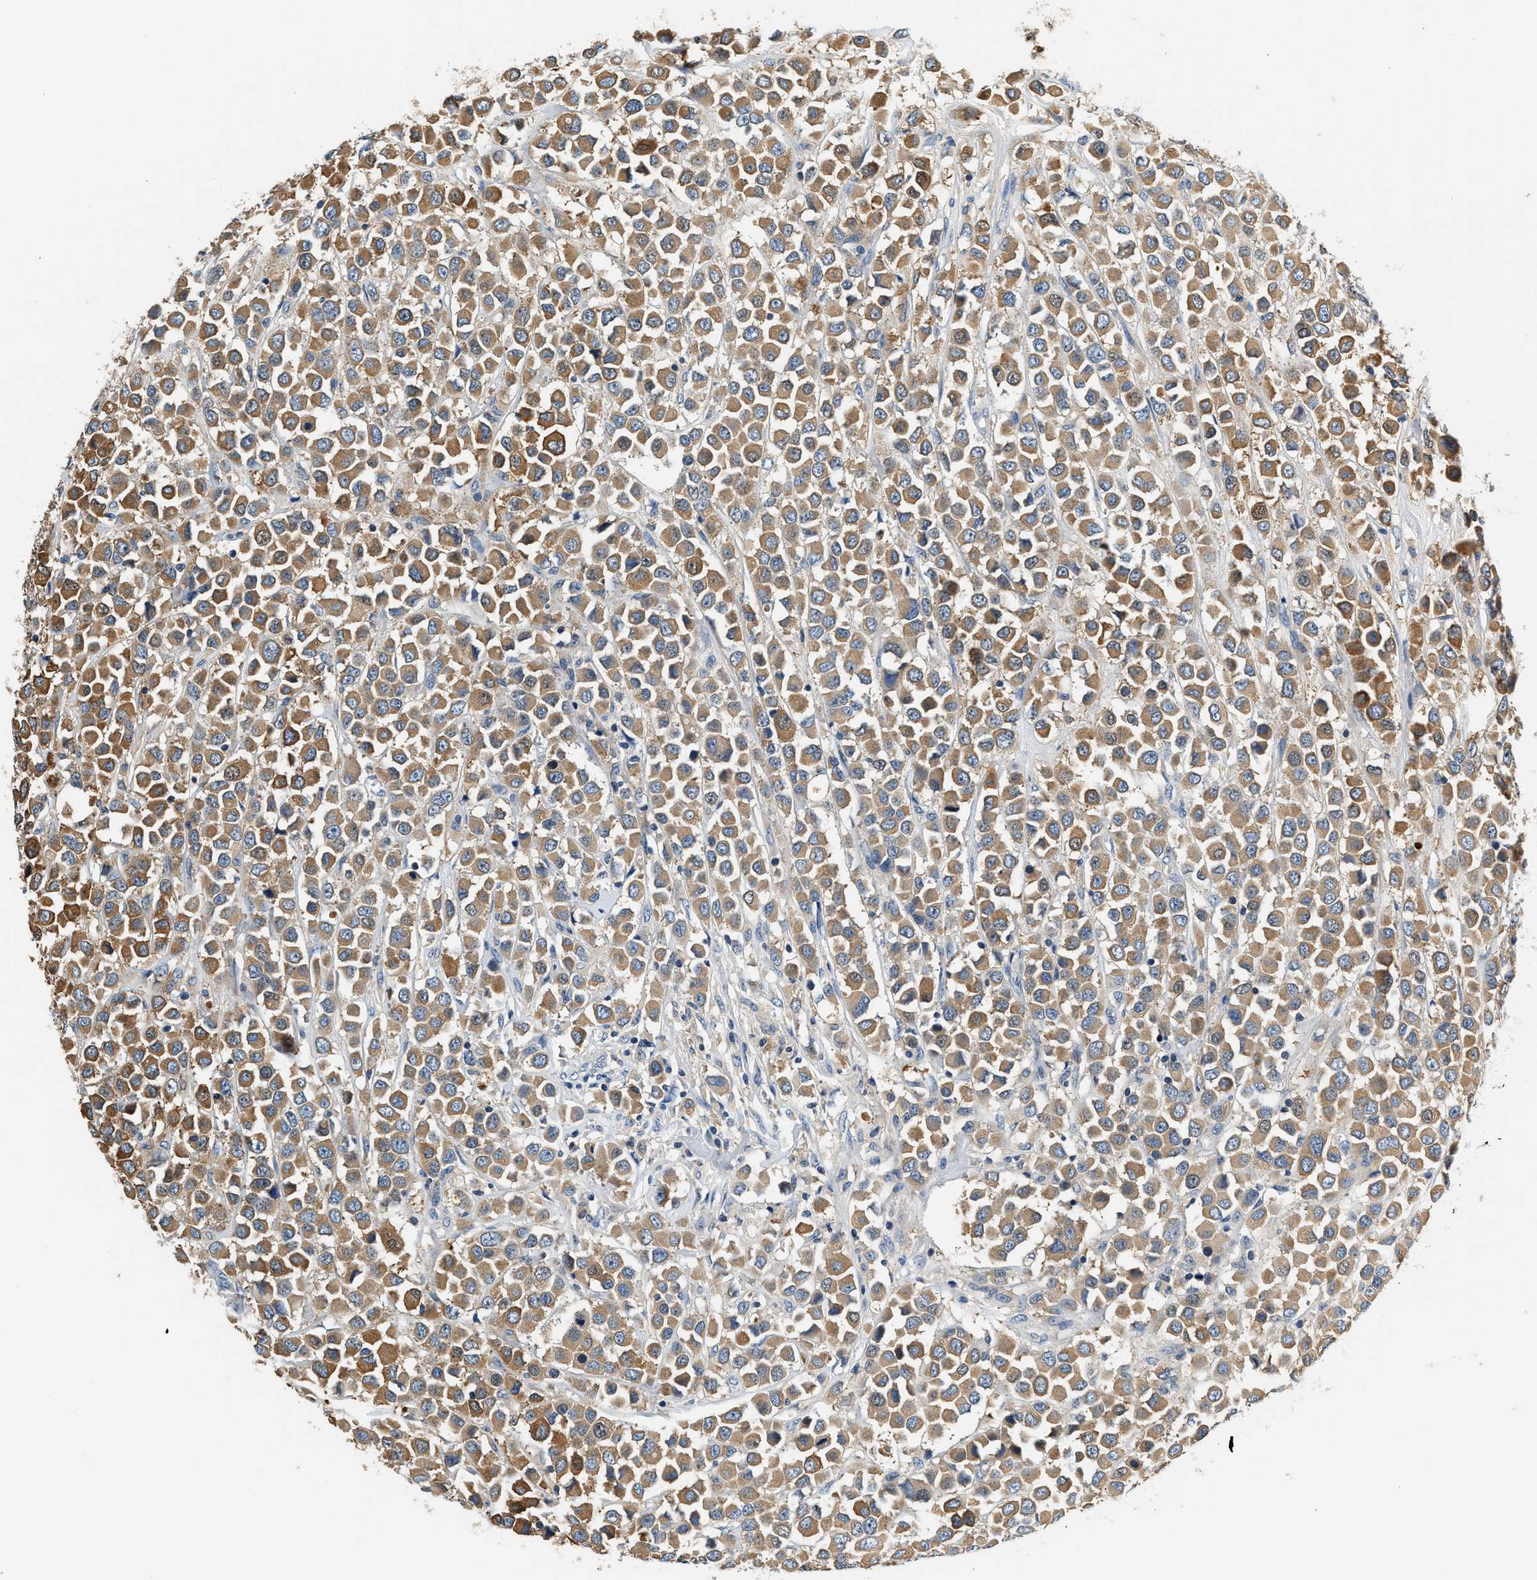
{"staining": {"intensity": "moderate", "quantity": ">75%", "location": "cytoplasmic/membranous"}, "tissue": "breast cancer", "cell_type": "Tumor cells", "image_type": "cancer", "snomed": [{"axis": "morphology", "description": "Duct carcinoma"}, {"axis": "topography", "description": "Breast"}], "caption": "A histopathology image of human breast cancer stained for a protein displays moderate cytoplasmic/membranous brown staining in tumor cells.", "gene": "SLC35E1", "patient": {"sex": "female", "age": 61}}